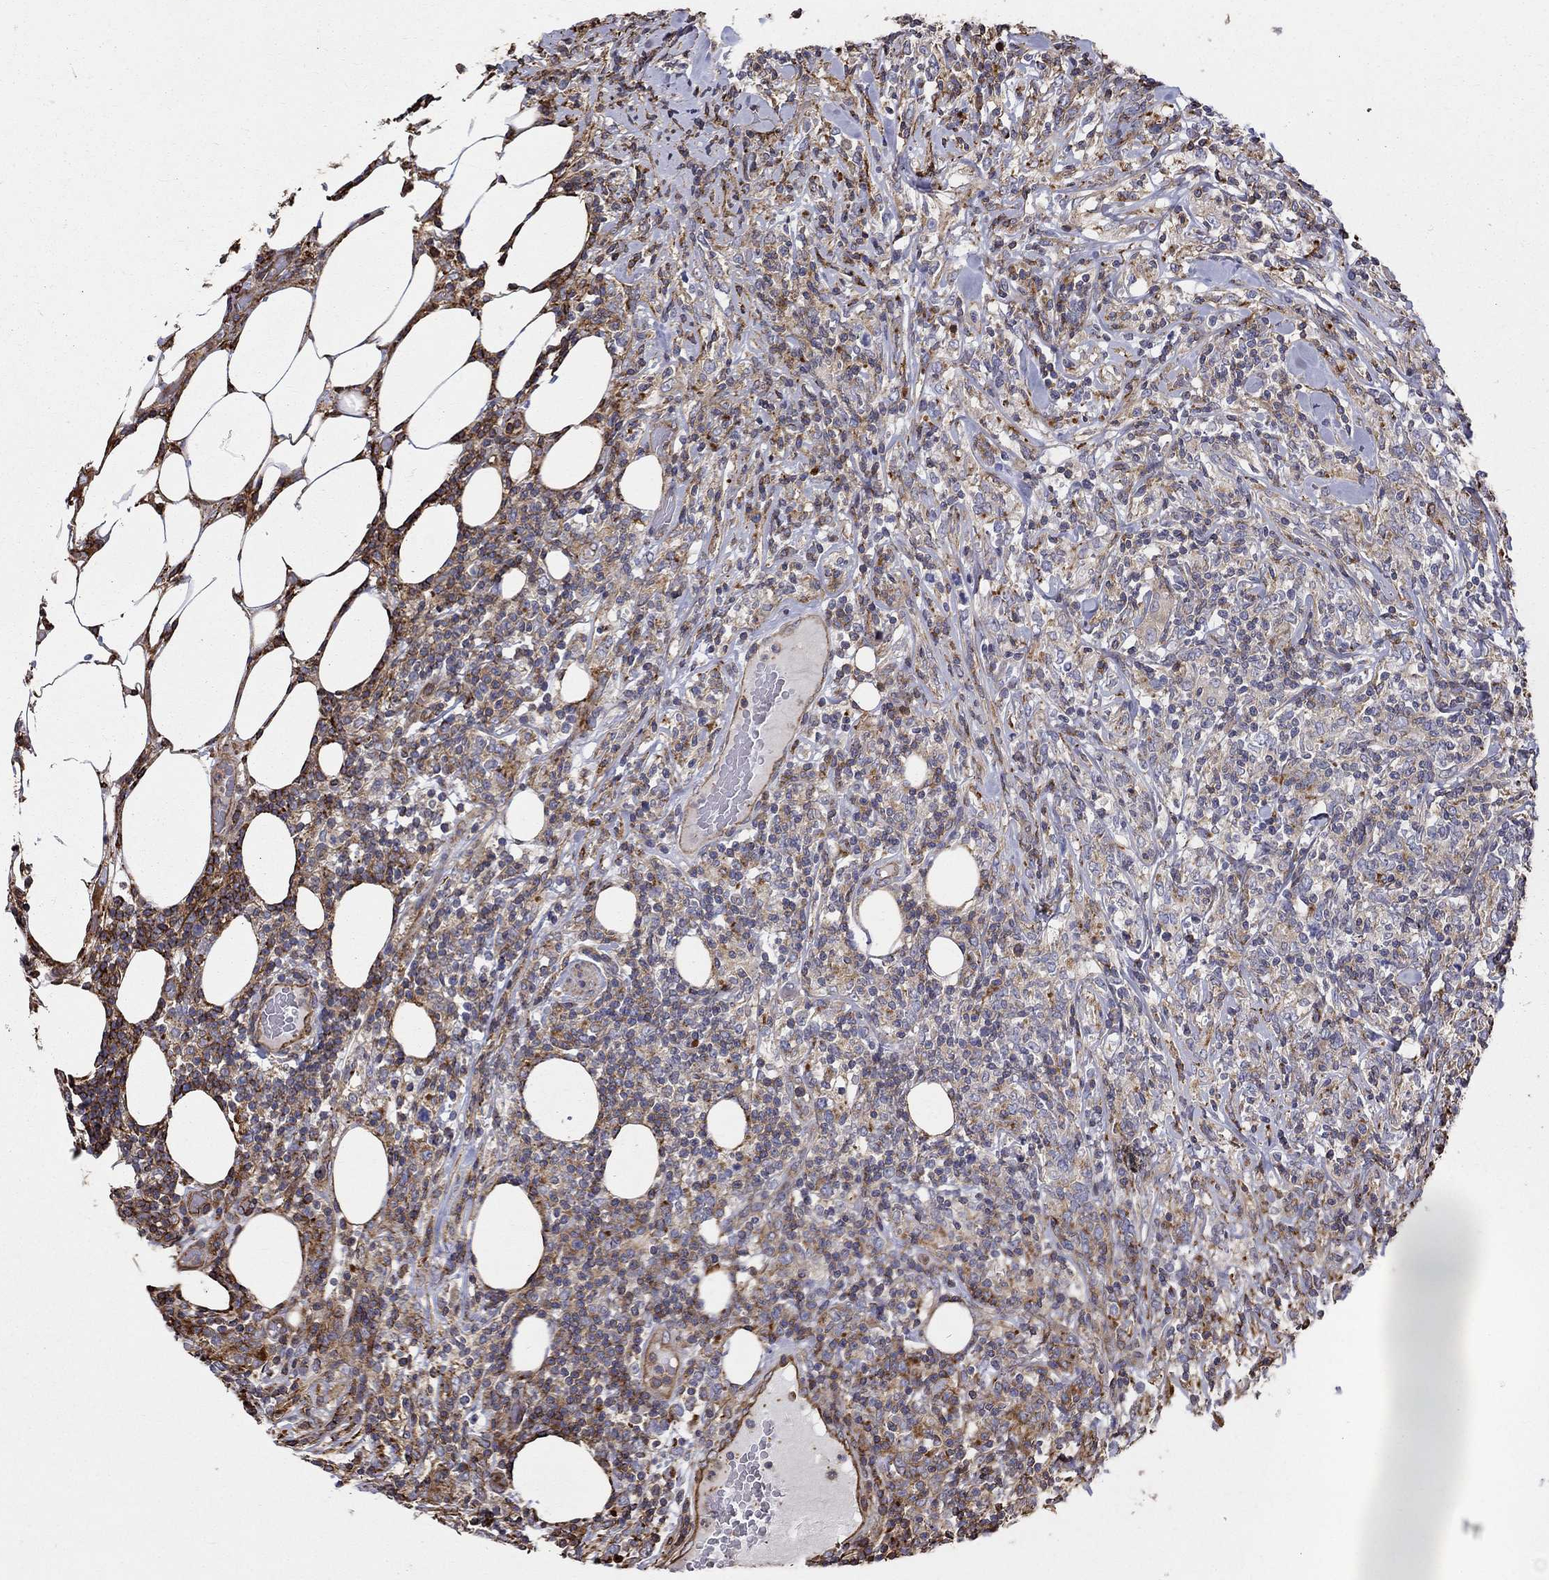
{"staining": {"intensity": "weak", "quantity": "25%-75%", "location": "cytoplasmic/membranous"}, "tissue": "lymphoma", "cell_type": "Tumor cells", "image_type": "cancer", "snomed": [{"axis": "morphology", "description": "Malignant lymphoma, non-Hodgkin's type, High grade"}, {"axis": "topography", "description": "Lymph node"}], "caption": "This photomicrograph displays lymphoma stained with immunohistochemistry (IHC) to label a protein in brown. The cytoplasmic/membranous of tumor cells show weak positivity for the protein. Nuclei are counter-stained blue.", "gene": "NPHP1", "patient": {"sex": "female", "age": 84}}